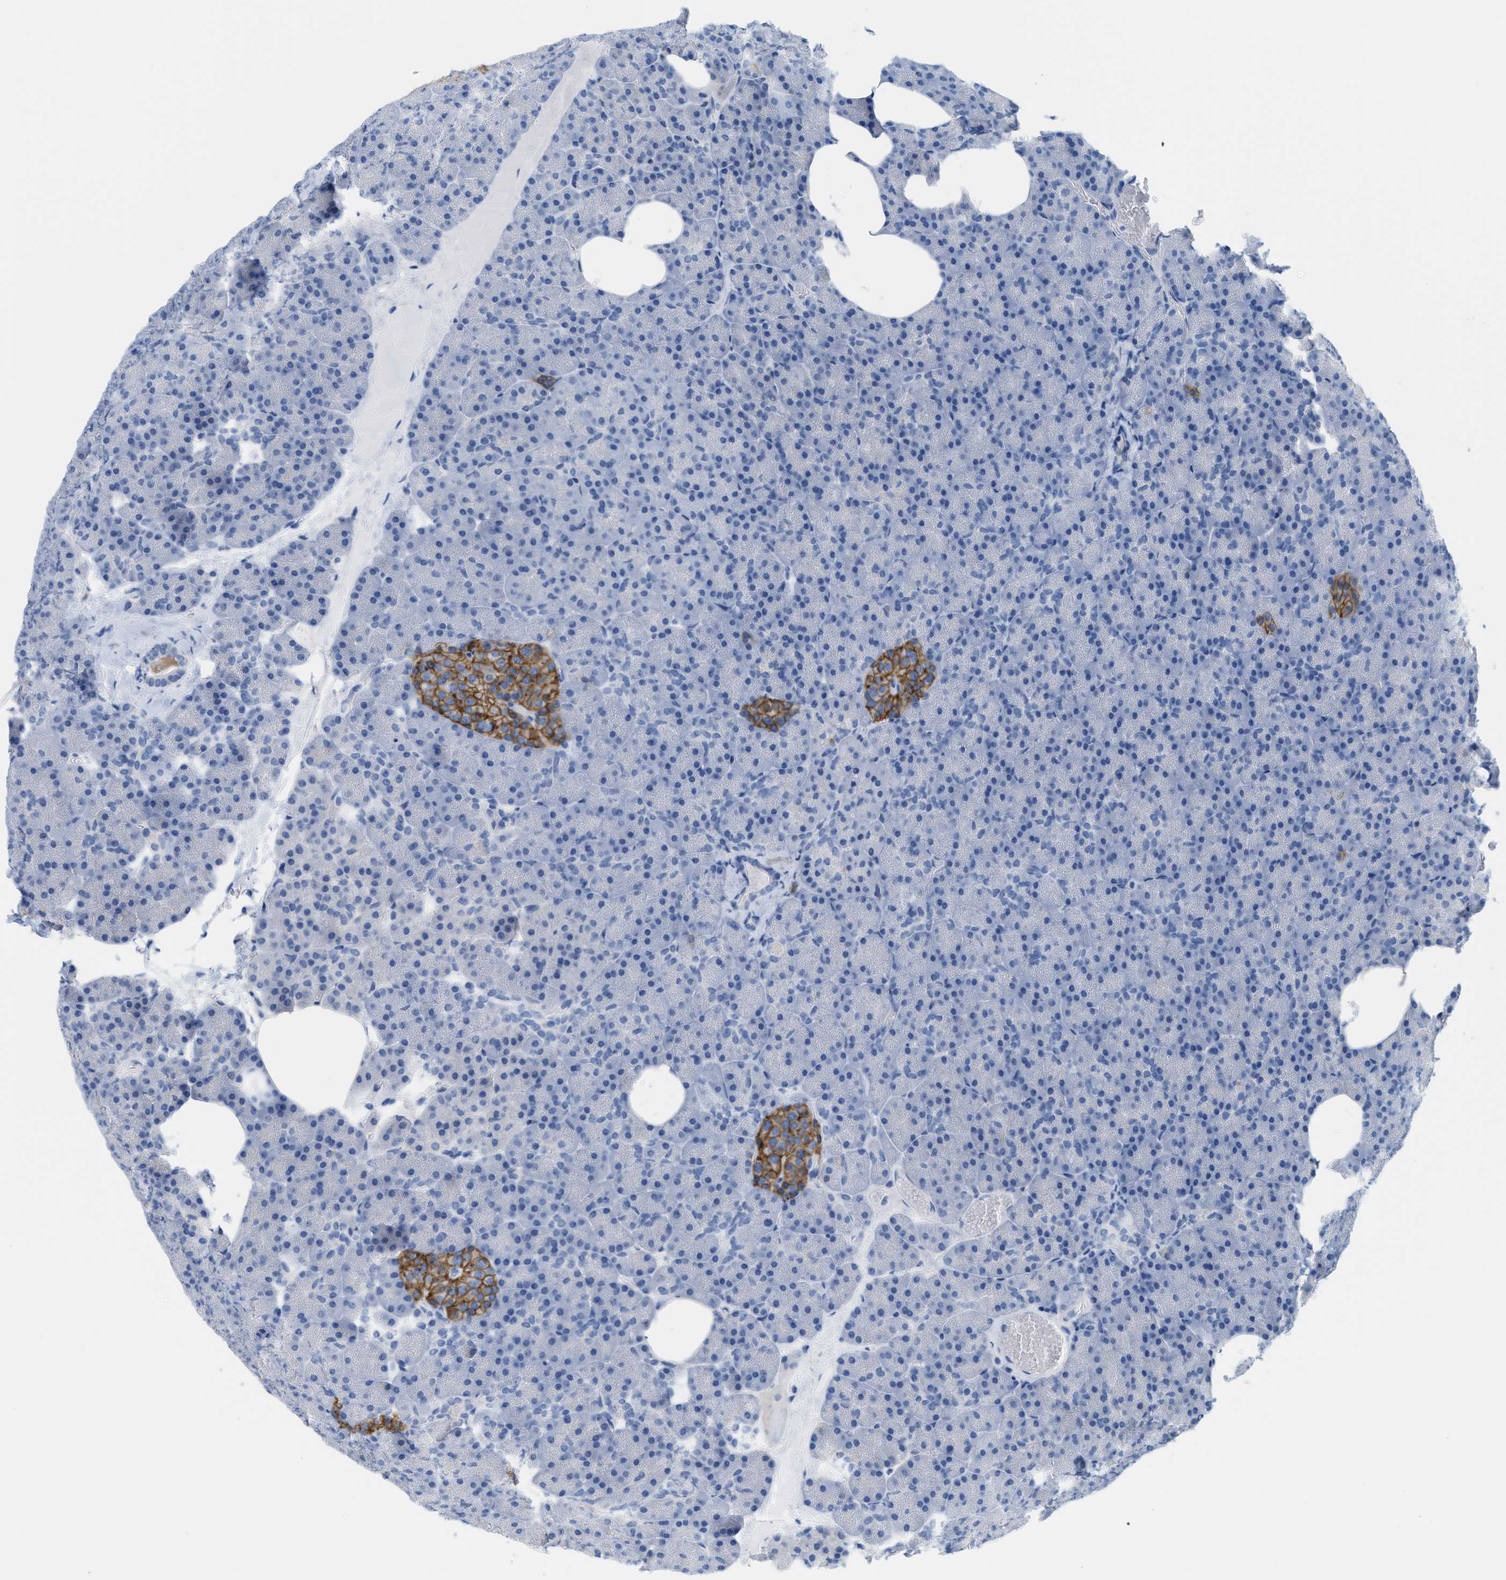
{"staining": {"intensity": "negative", "quantity": "none", "location": "none"}, "tissue": "pancreas", "cell_type": "Exocrine glandular cells", "image_type": "normal", "snomed": [{"axis": "morphology", "description": "Normal tissue, NOS"}, {"axis": "morphology", "description": "Carcinoid, malignant, NOS"}, {"axis": "topography", "description": "Pancreas"}], "caption": "Immunohistochemistry (IHC) photomicrograph of unremarkable pancreas stained for a protein (brown), which displays no staining in exocrine glandular cells.", "gene": "SLC3A2", "patient": {"sex": "female", "age": 35}}